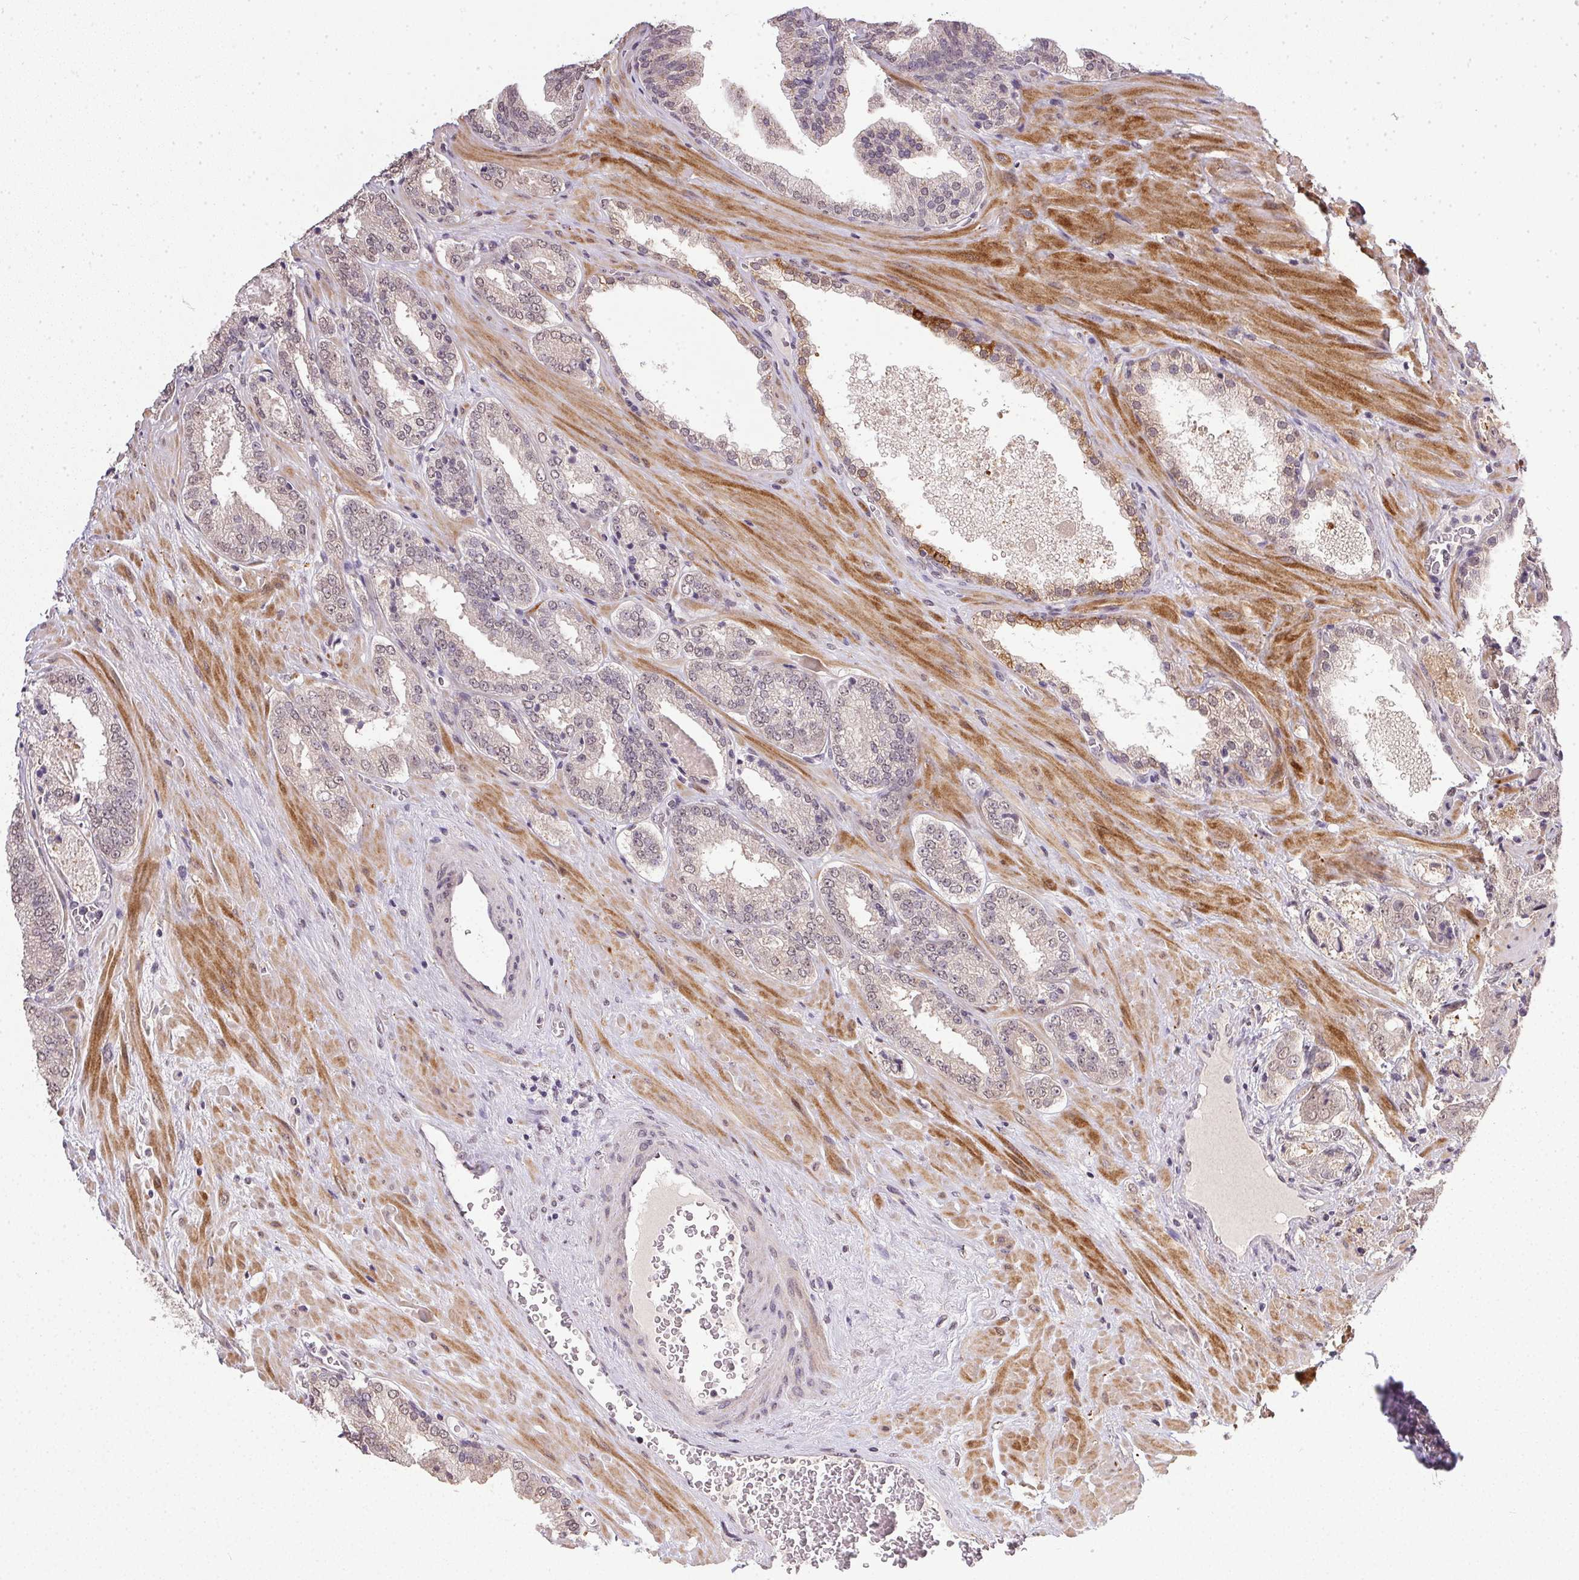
{"staining": {"intensity": "weak", "quantity": "25%-75%", "location": "nuclear"}, "tissue": "prostate cancer", "cell_type": "Tumor cells", "image_type": "cancer", "snomed": [{"axis": "morphology", "description": "Adenocarcinoma, NOS"}, {"axis": "topography", "description": "Prostate"}], "caption": "Human prostate cancer (adenocarcinoma) stained with a brown dye shows weak nuclear positive staining in about 25%-75% of tumor cells.", "gene": "PPP4R4", "patient": {"sex": "male", "age": 63}}